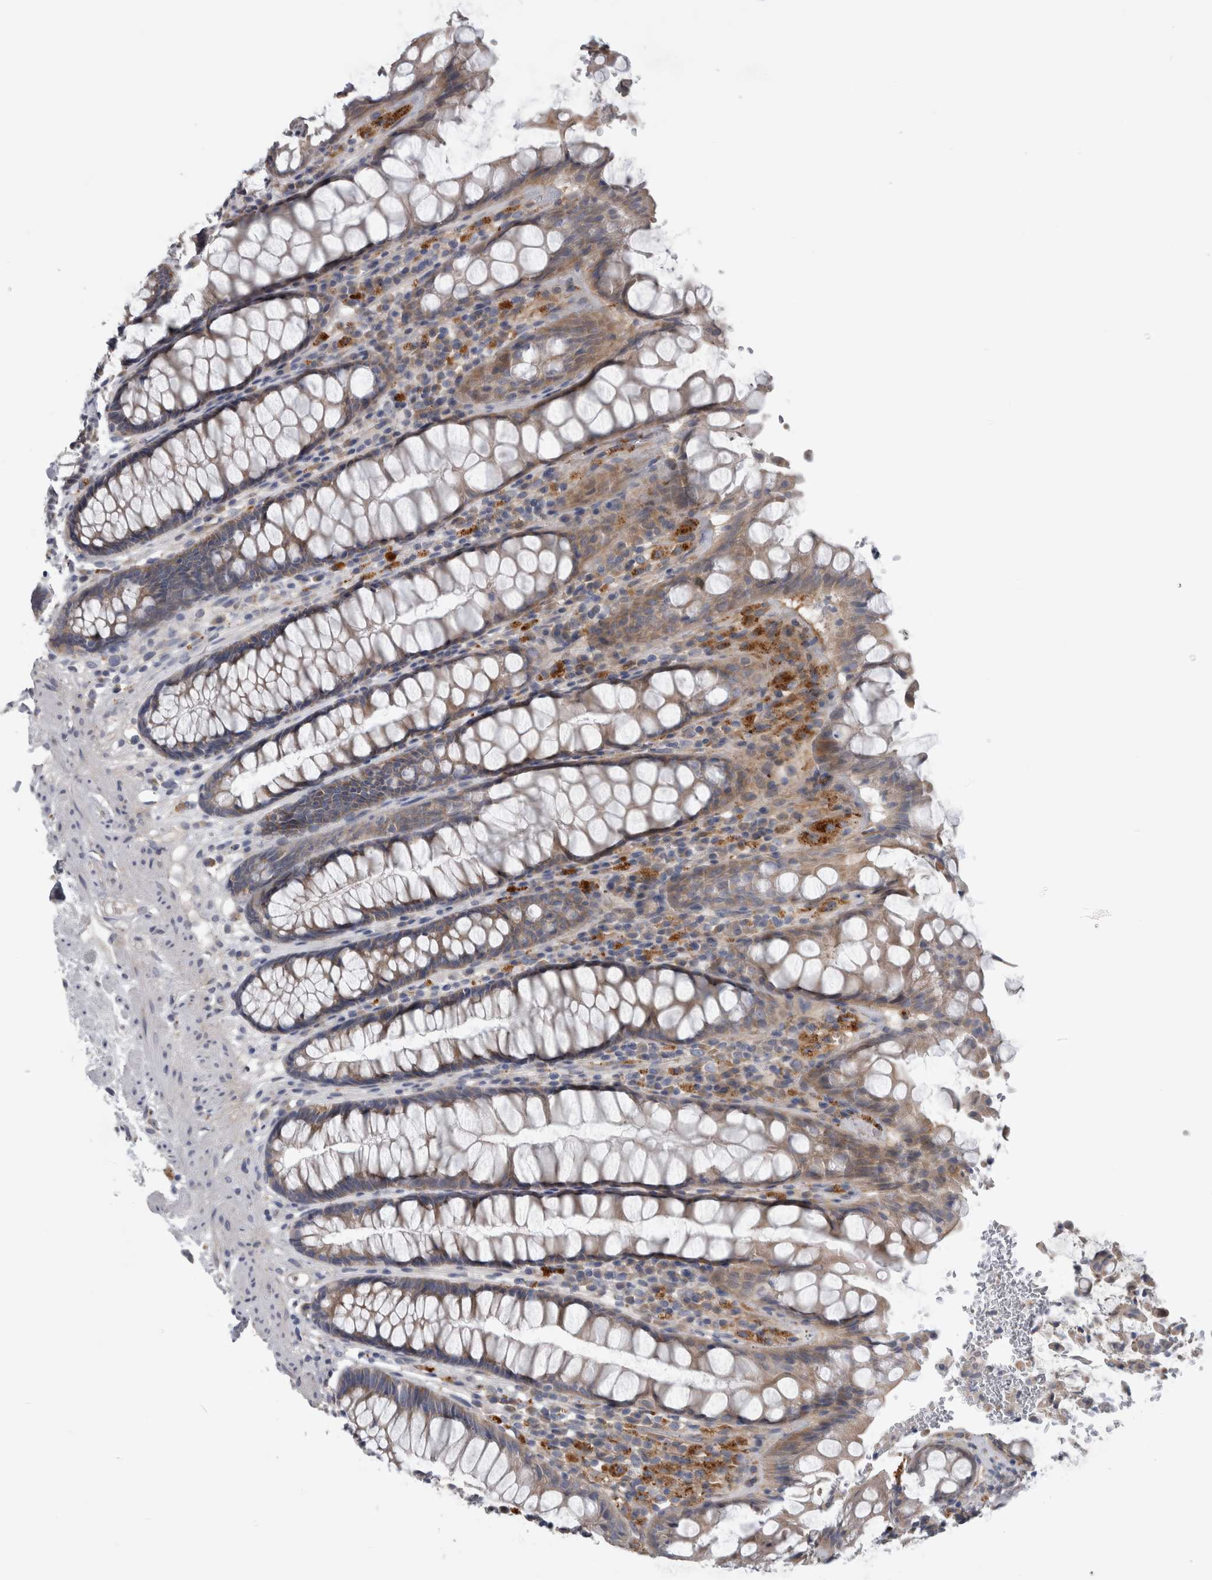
{"staining": {"intensity": "weak", "quantity": ">75%", "location": "cytoplasmic/membranous"}, "tissue": "rectum", "cell_type": "Glandular cells", "image_type": "normal", "snomed": [{"axis": "morphology", "description": "Normal tissue, NOS"}, {"axis": "topography", "description": "Rectum"}], "caption": "This is an image of IHC staining of normal rectum, which shows weak positivity in the cytoplasmic/membranous of glandular cells.", "gene": "ATXN2", "patient": {"sex": "male", "age": 64}}